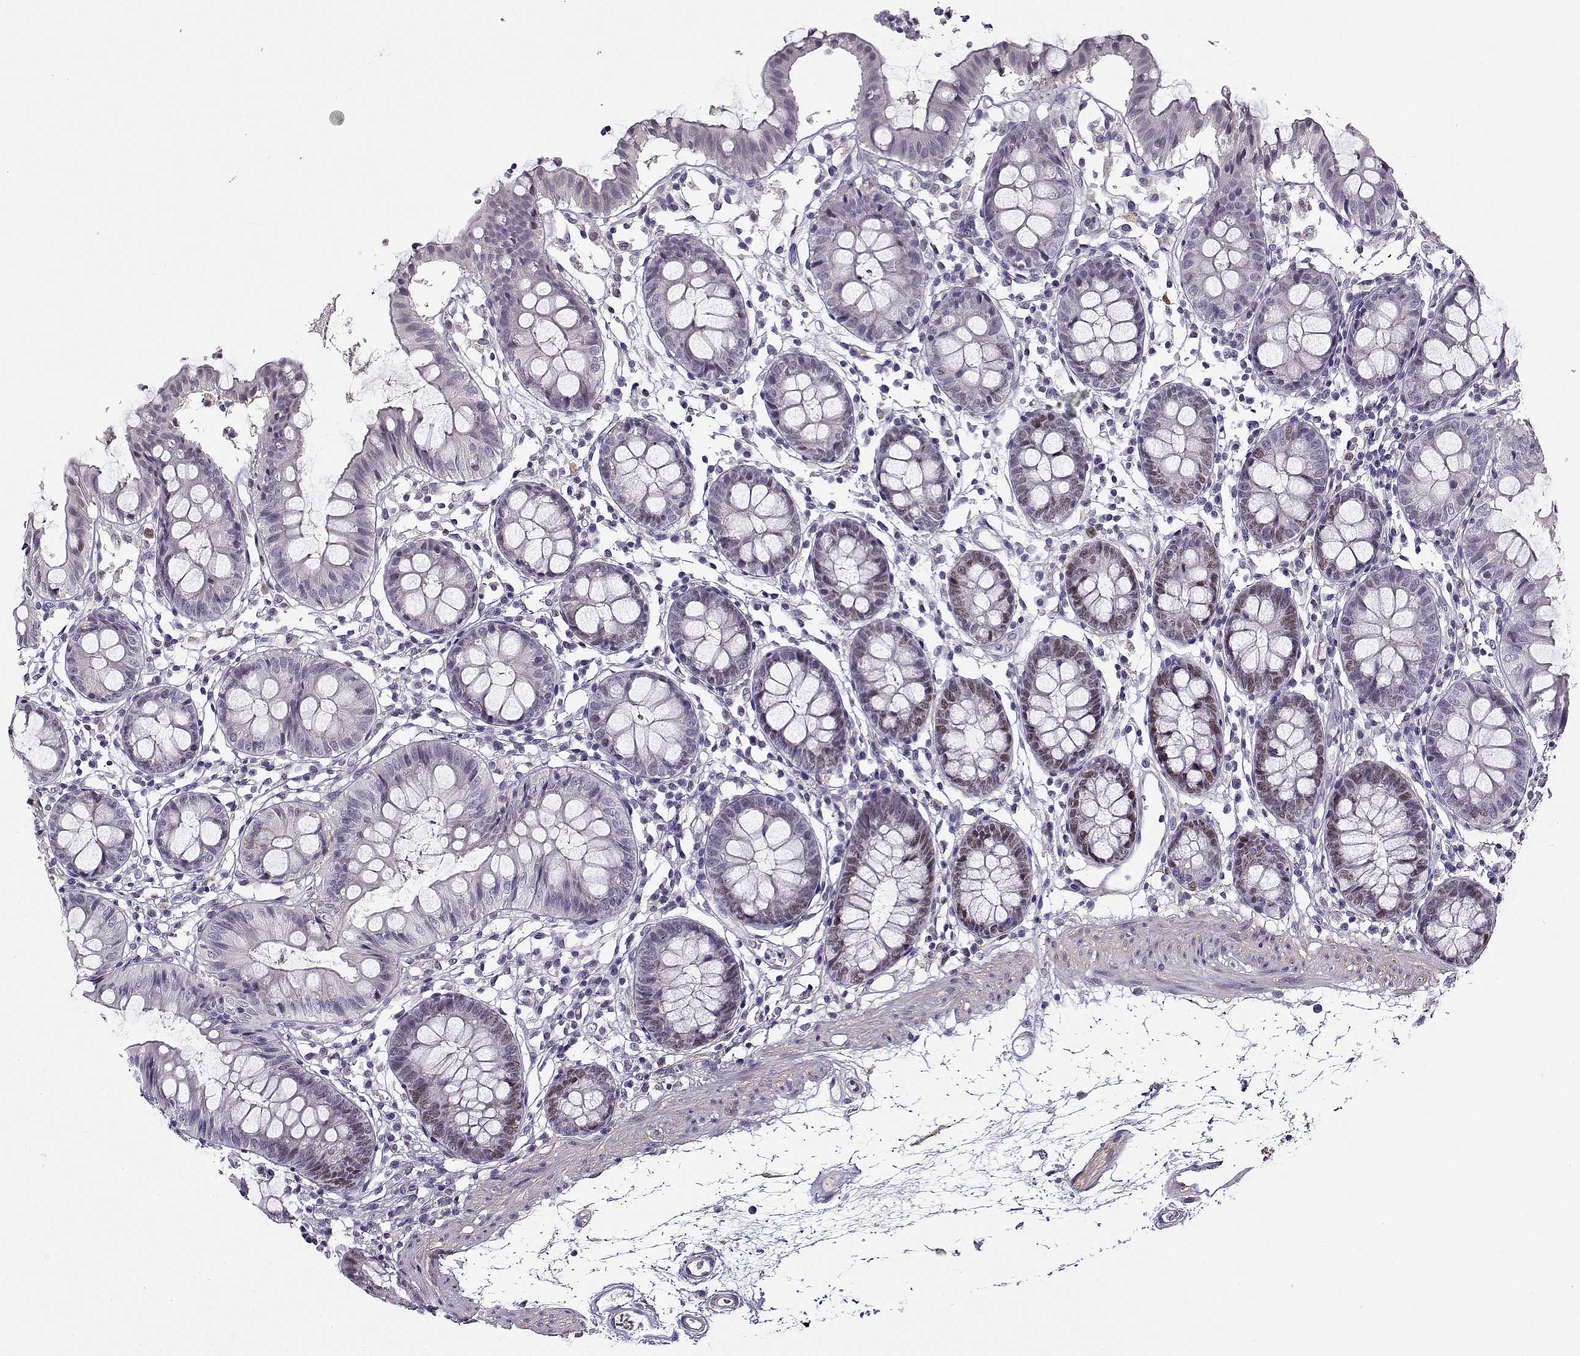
{"staining": {"intensity": "moderate", "quantity": "<25%", "location": "nuclear"}, "tissue": "colon", "cell_type": "Endothelial cells", "image_type": "normal", "snomed": [{"axis": "morphology", "description": "Normal tissue, NOS"}, {"axis": "topography", "description": "Colon"}], "caption": "IHC of normal human colon demonstrates low levels of moderate nuclear positivity in approximately <25% of endothelial cells.", "gene": "BACH1", "patient": {"sex": "female", "age": 84}}